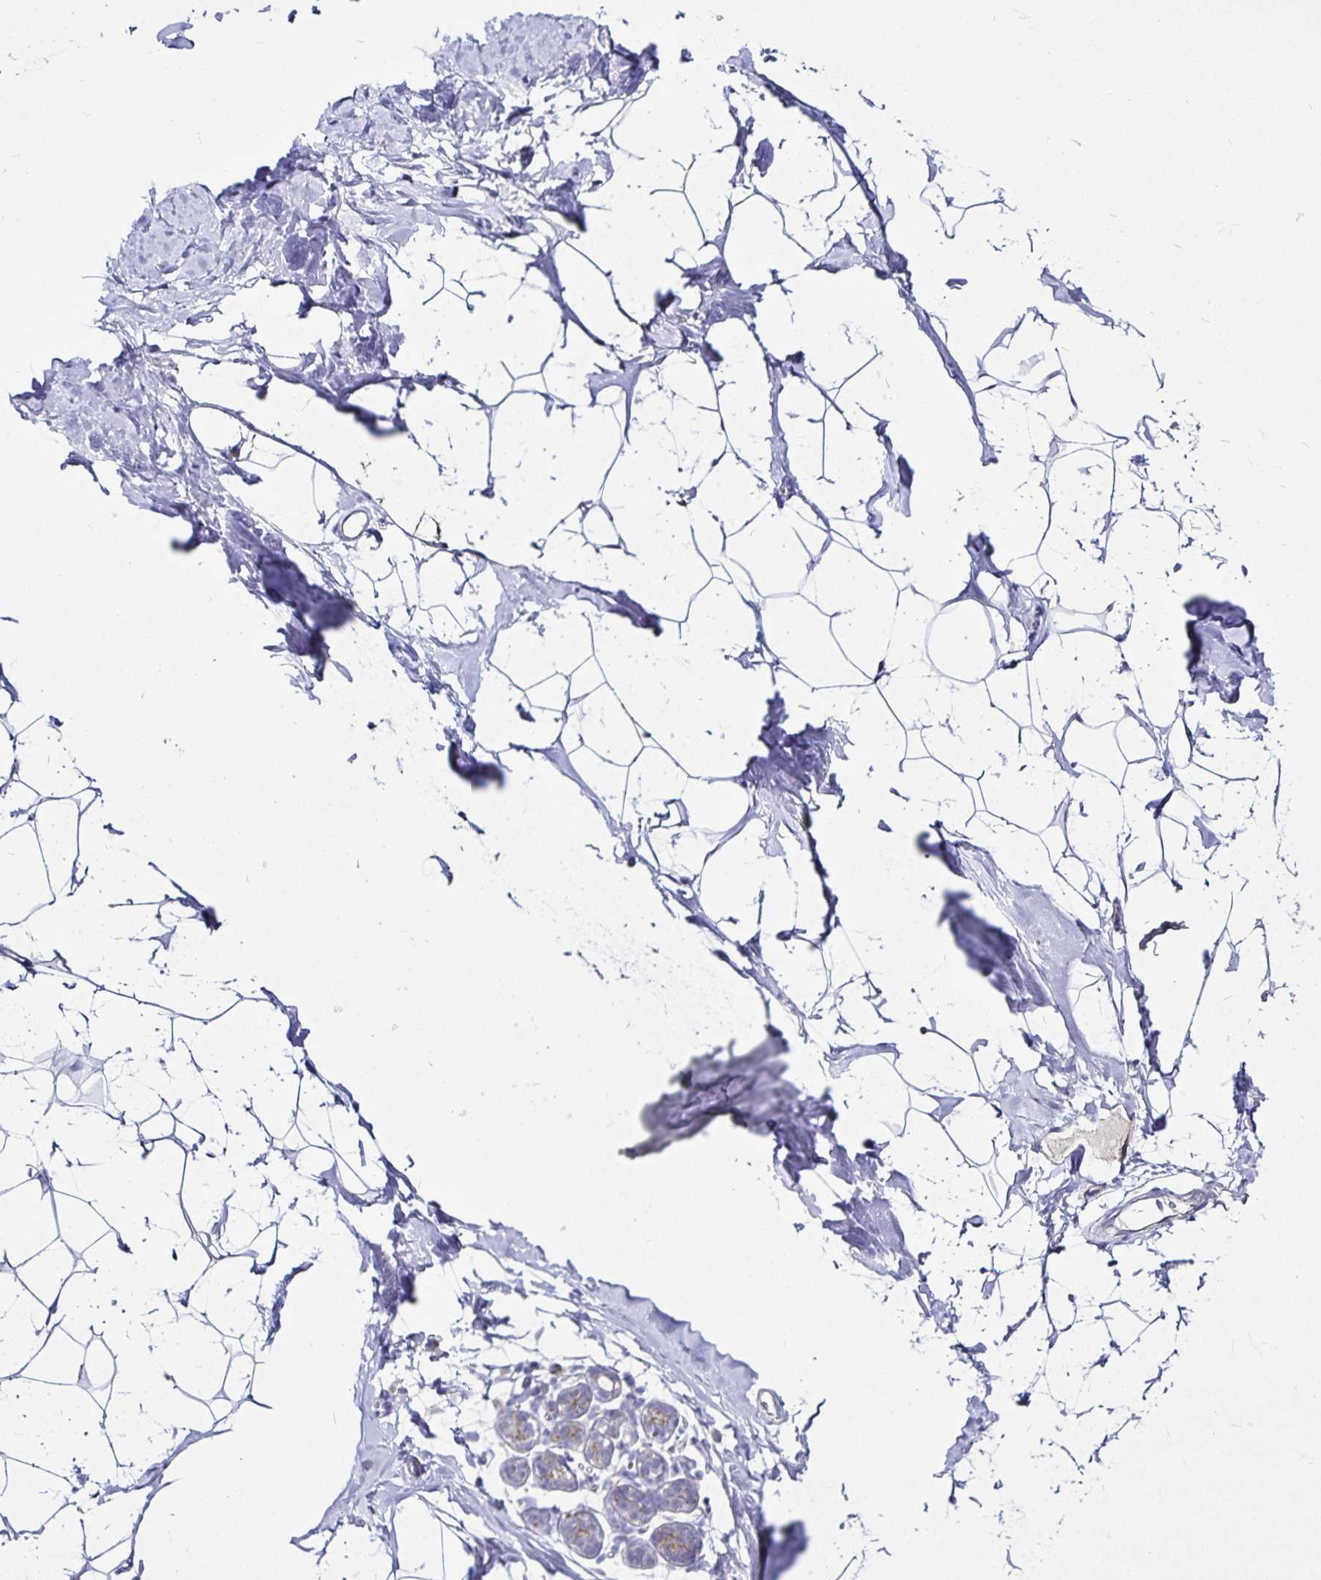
{"staining": {"intensity": "negative", "quantity": "none", "location": "none"}, "tissue": "breast", "cell_type": "Adipocytes", "image_type": "normal", "snomed": [{"axis": "morphology", "description": "Normal tissue, NOS"}, {"axis": "topography", "description": "Breast"}], "caption": "Adipocytes show no significant positivity in unremarkable breast.", "gene": "PGAM2", "patient": {"sex": "female", "age": 32}}